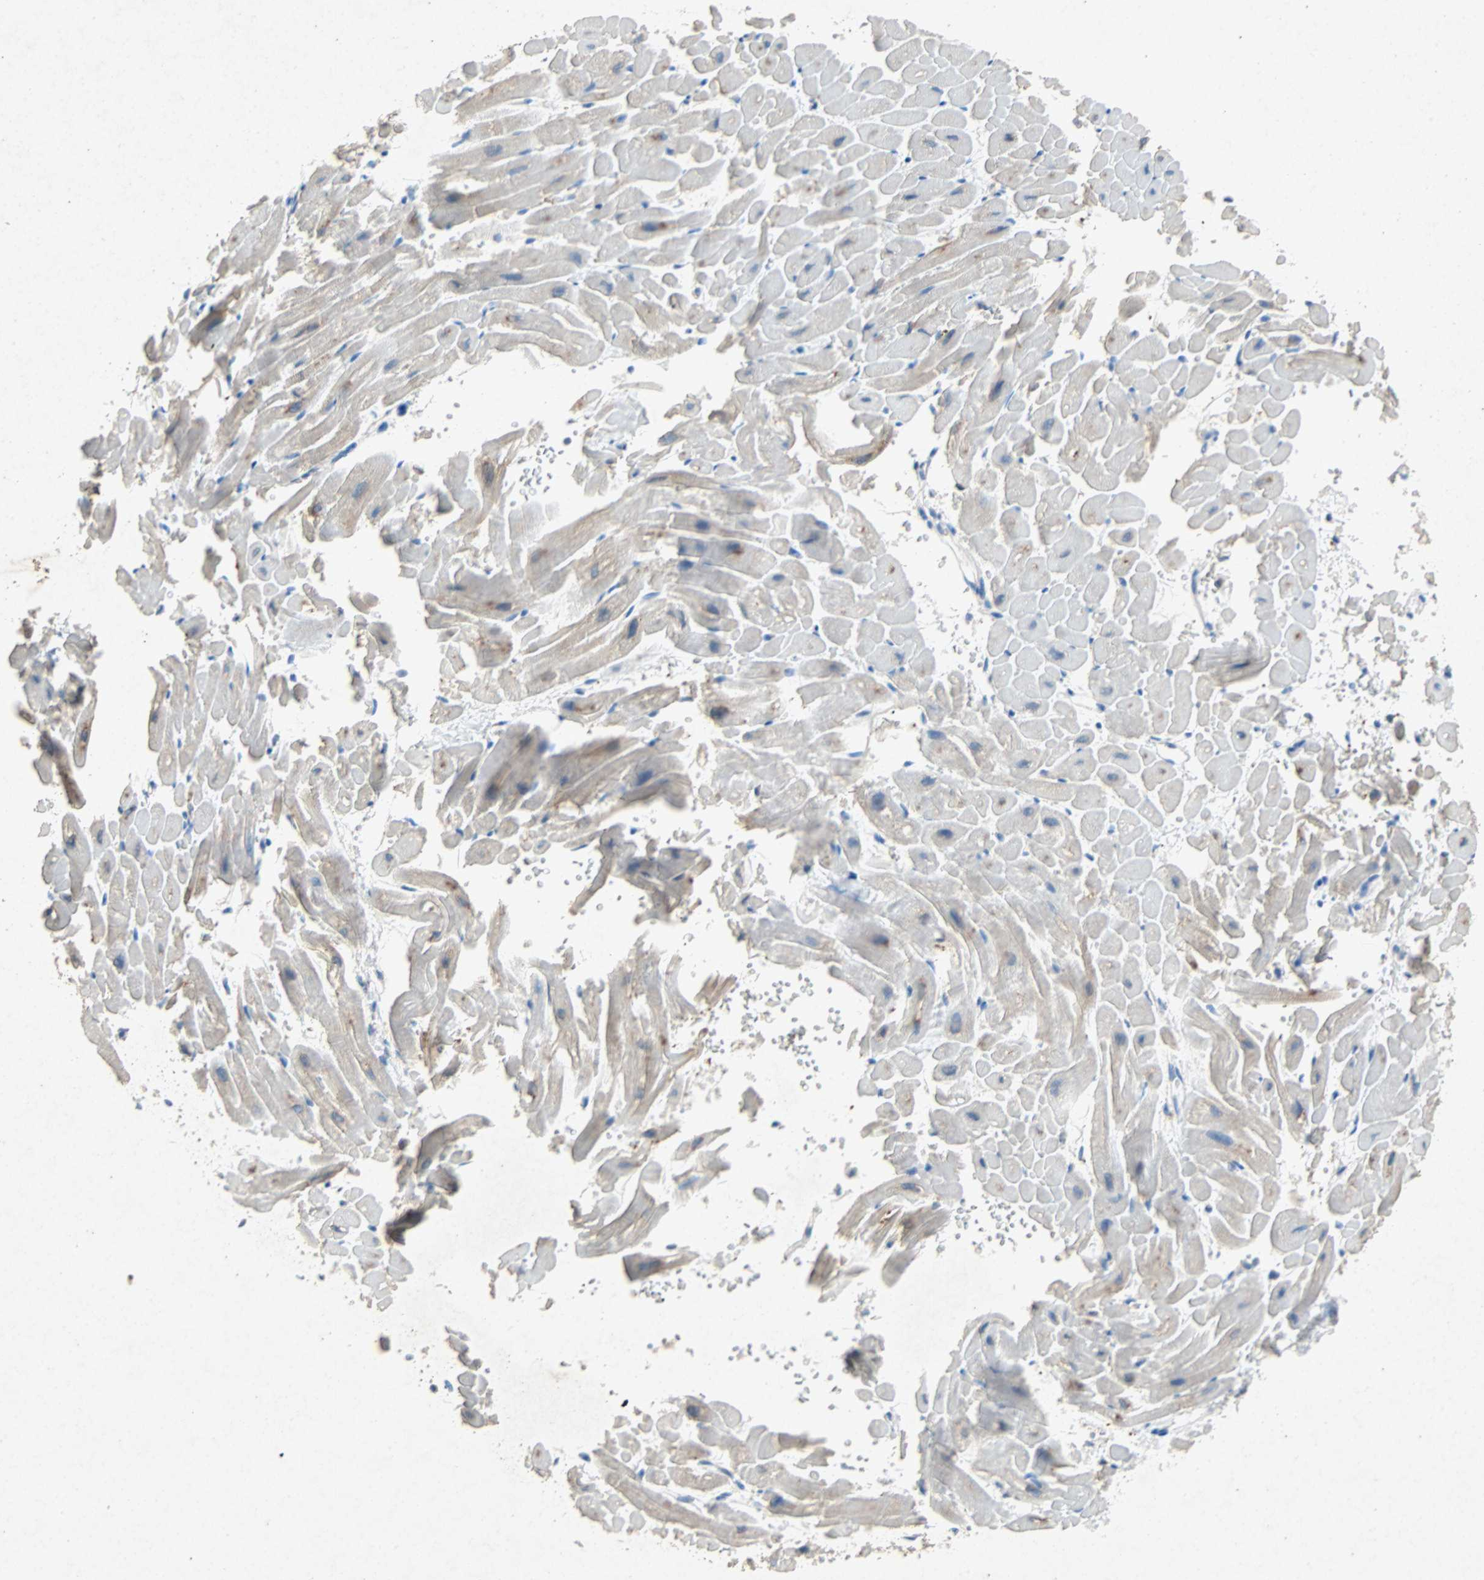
{"staining": {"intensity": "weak", "quantity": "<25%", "location": "cytoplasmic/membranous"}, "tissue": "heart muscle", "cell_type": "Cardiomyocytes", "image_type": "normal", "snomed": [{"axis": "morphology", "description": "Normal tissue, NOS"}, {"axis": "topography", "description": "Heart"}], "caption": "Immunohistochemistry of benign human heart muscle displays no expression in cardiomyocytes.", "gene": "PCDHB2", "patient": {"sex": "male", "age": 45}}